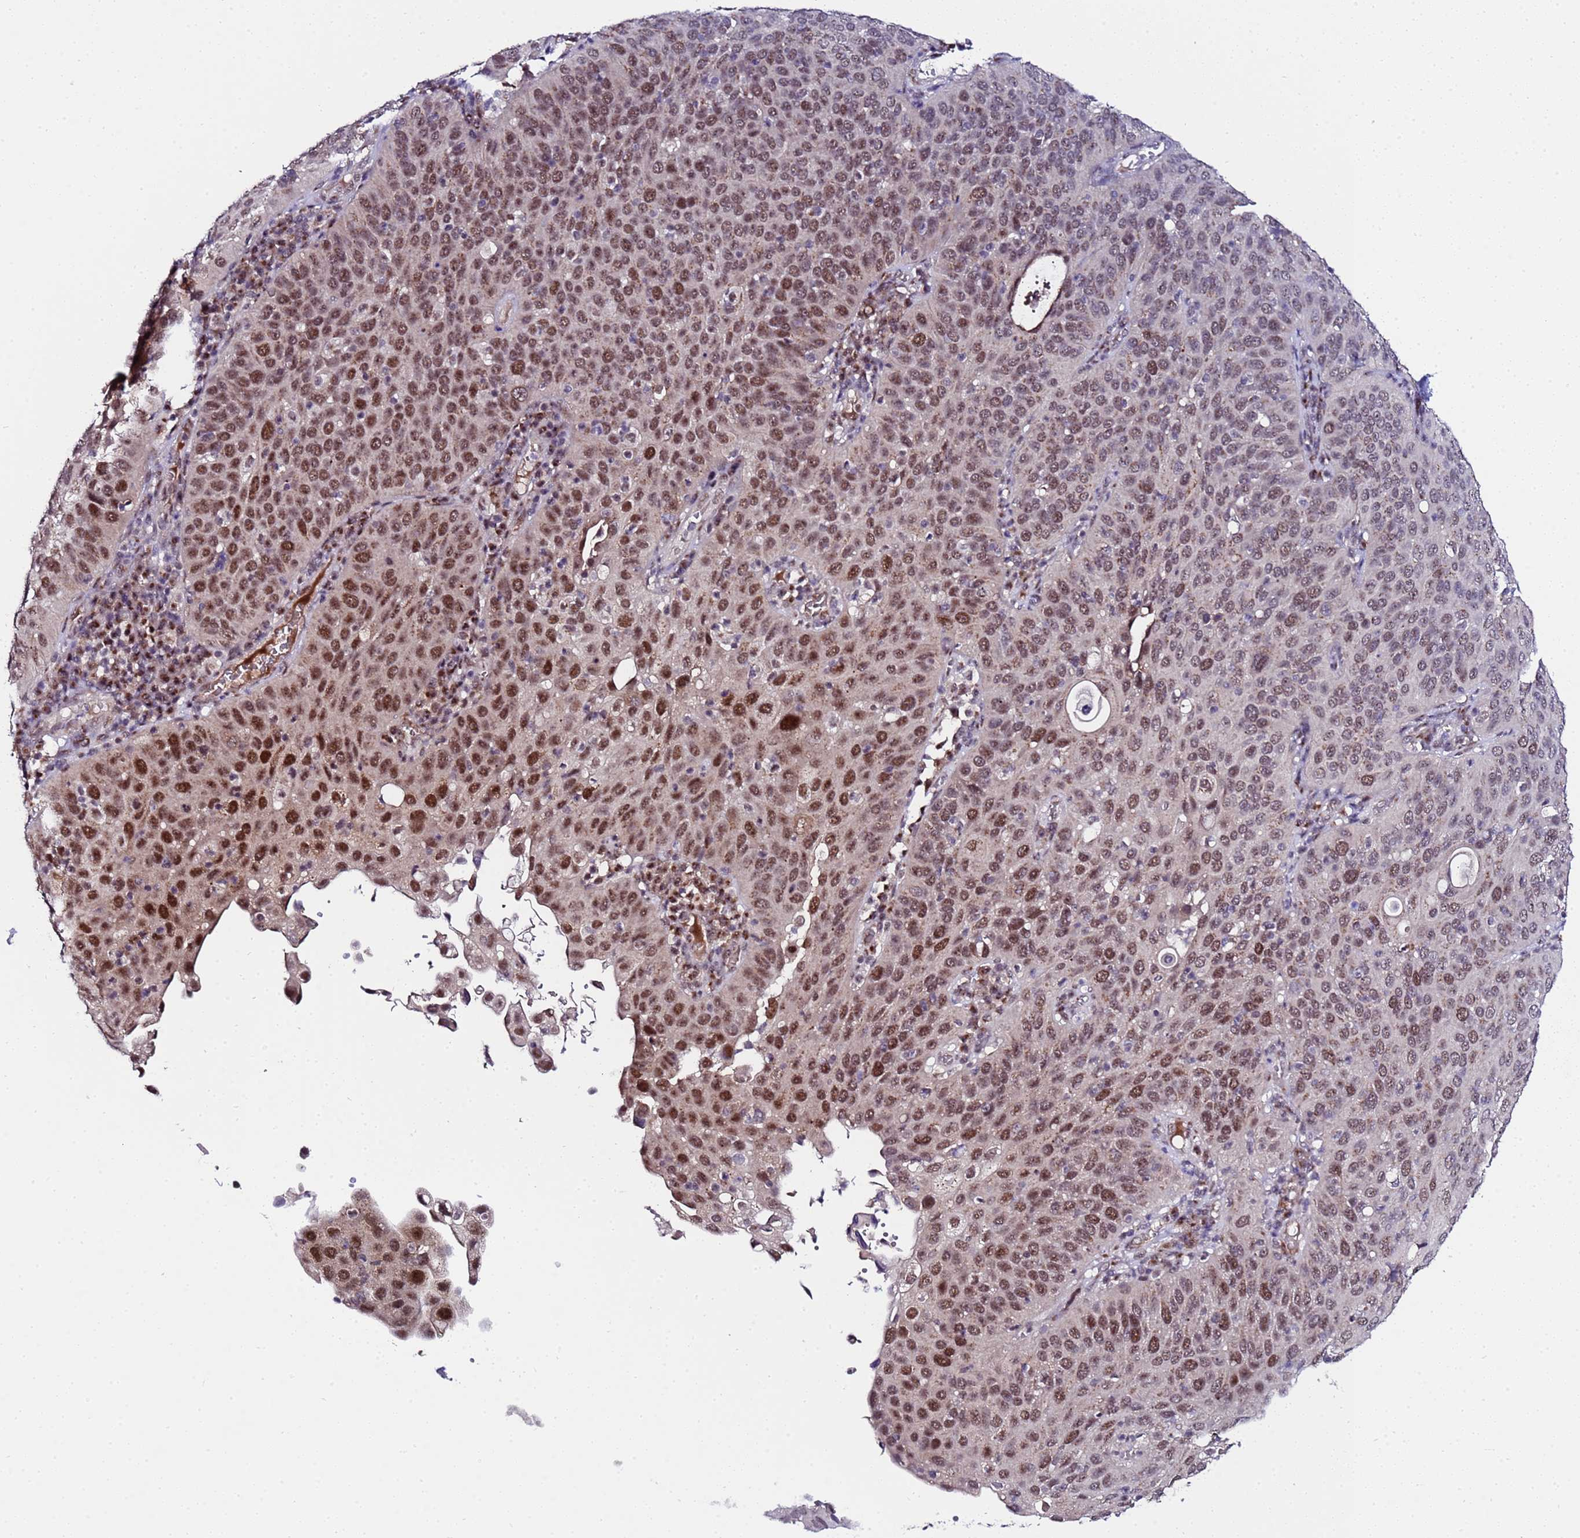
{"staining": {"intensity": "strong", "quantity": ">75%", "location": "nuclear"}, "tissue": "cervical cancer", "cell_type": "Tumor cells", "image_type": "cancer", "snomed": [{"axis": "morphology", "description": "Squamous cell carcinoma, NOS"}, {"axis": "topography", "description": "Cervix"}], "caption": "Brown immunohistochemical staining in squamous cell carcinoma (cervical) exhibits strong nuclear staining in approximately >75% of tumor cells. The protein of interest is stained brown, and the nuclei are stained in blue (DAB (3,3'-diaminobenzidine) IHC with brightfield microscopy, high magnification).", "gene": "C19orf47", "patient": {"sex": "female", "age": 36}}